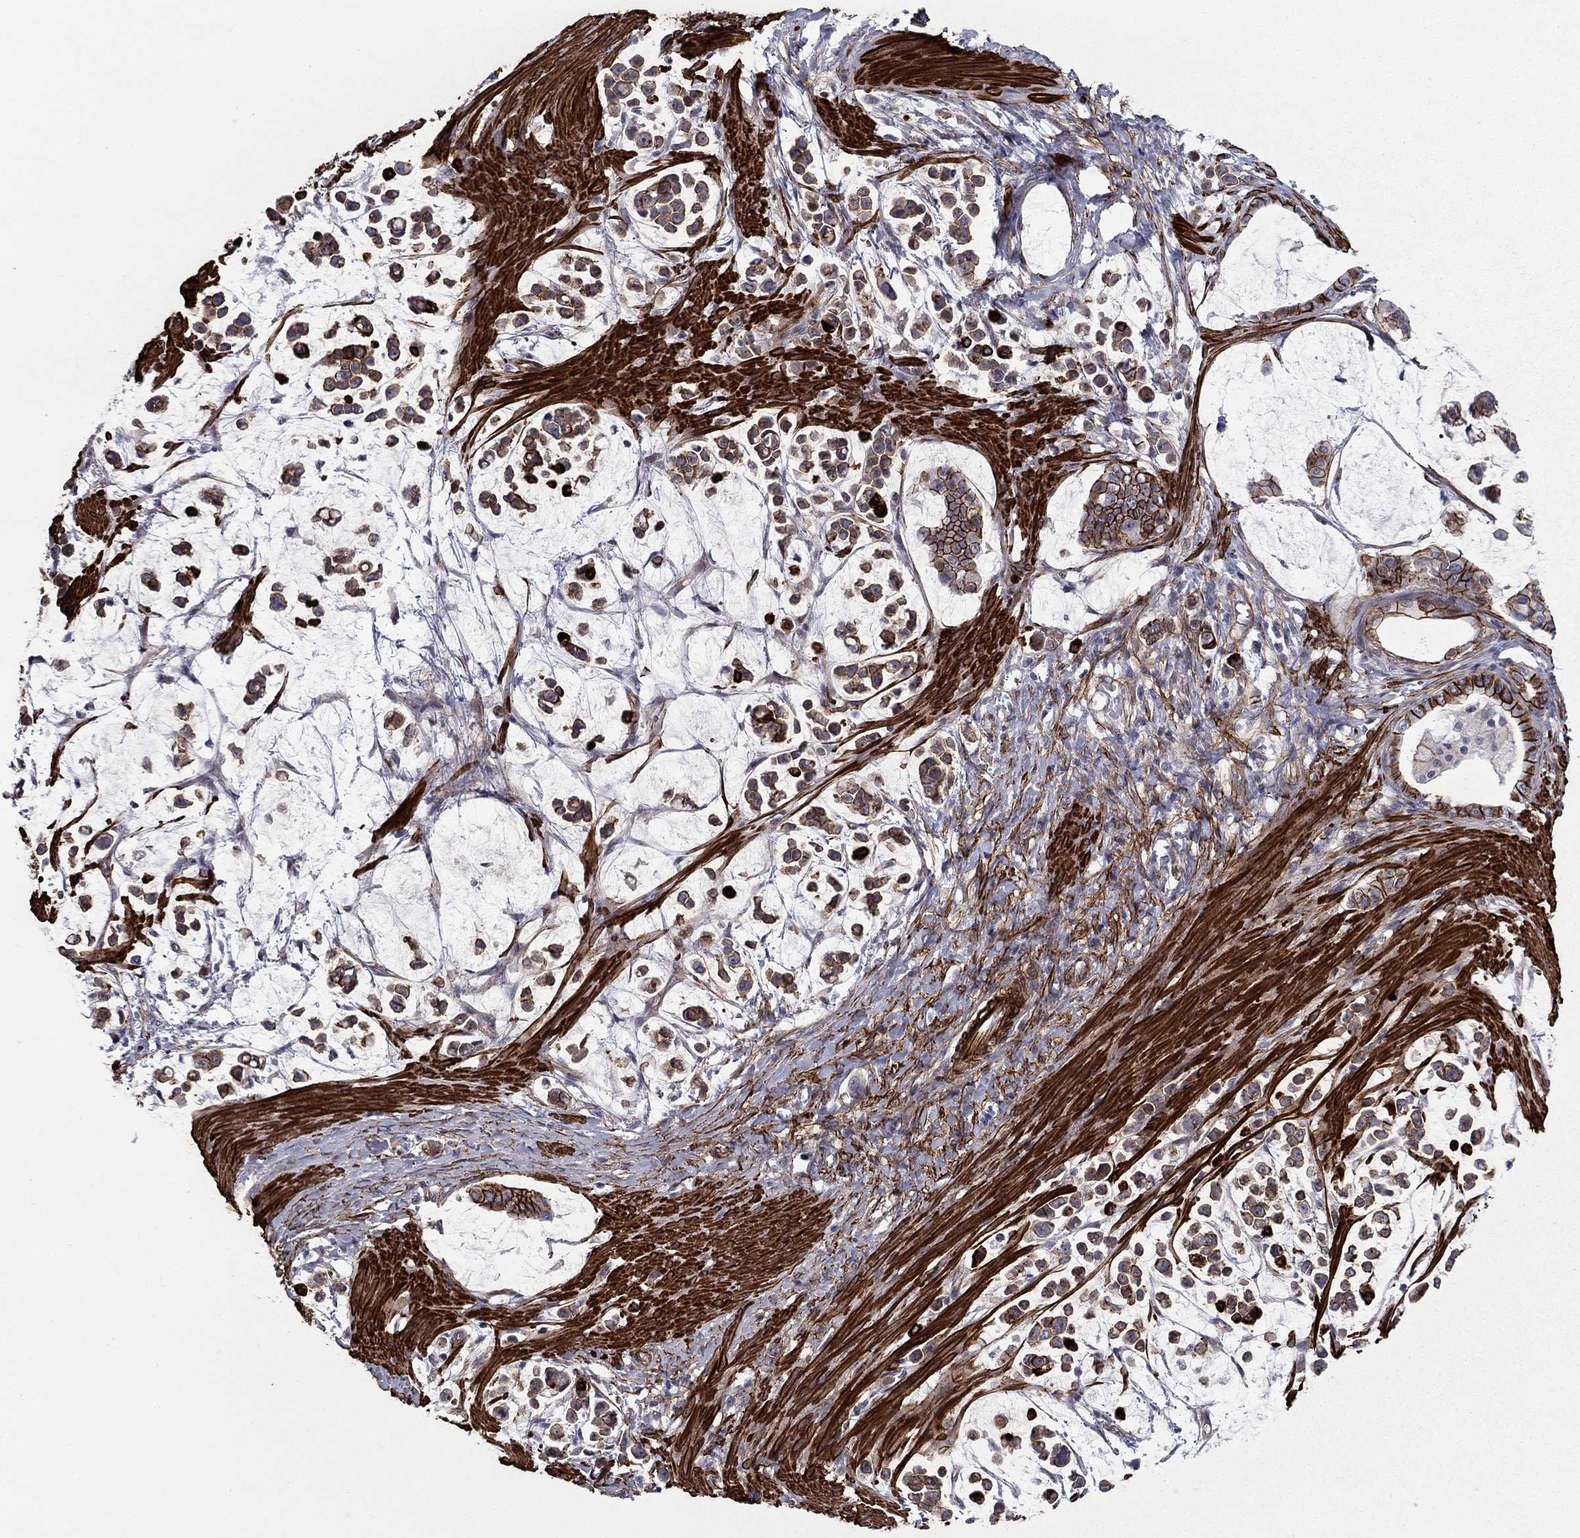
{"staining": {"intensity": "moderate", "quantity": "<25%", "location": "cytoplasmic/membranous"}, "tissue": "stomach cancer", "cell_type": "Tumor cells", "image_type": "cancer", "snomed": [{"axis": "morphology", "description": "Adenocarcinoma, NOS"}, {"axis": "topography", "description": "Stomach"}], "caption": "Immunohistochemistry (IHC) histopathology image of neoplastic tissue: human adenocarcinoma (stomach) stained using immunohistochemistry (IHC) reveals low levels of moderate protein expression localized specifically in the cytoplasmic/membranous of tumor cells, appearing as a cytoplasmic/membranous brown color.", "gene": "KRBA1", "patient": {"sex": "male", "age": 82}}